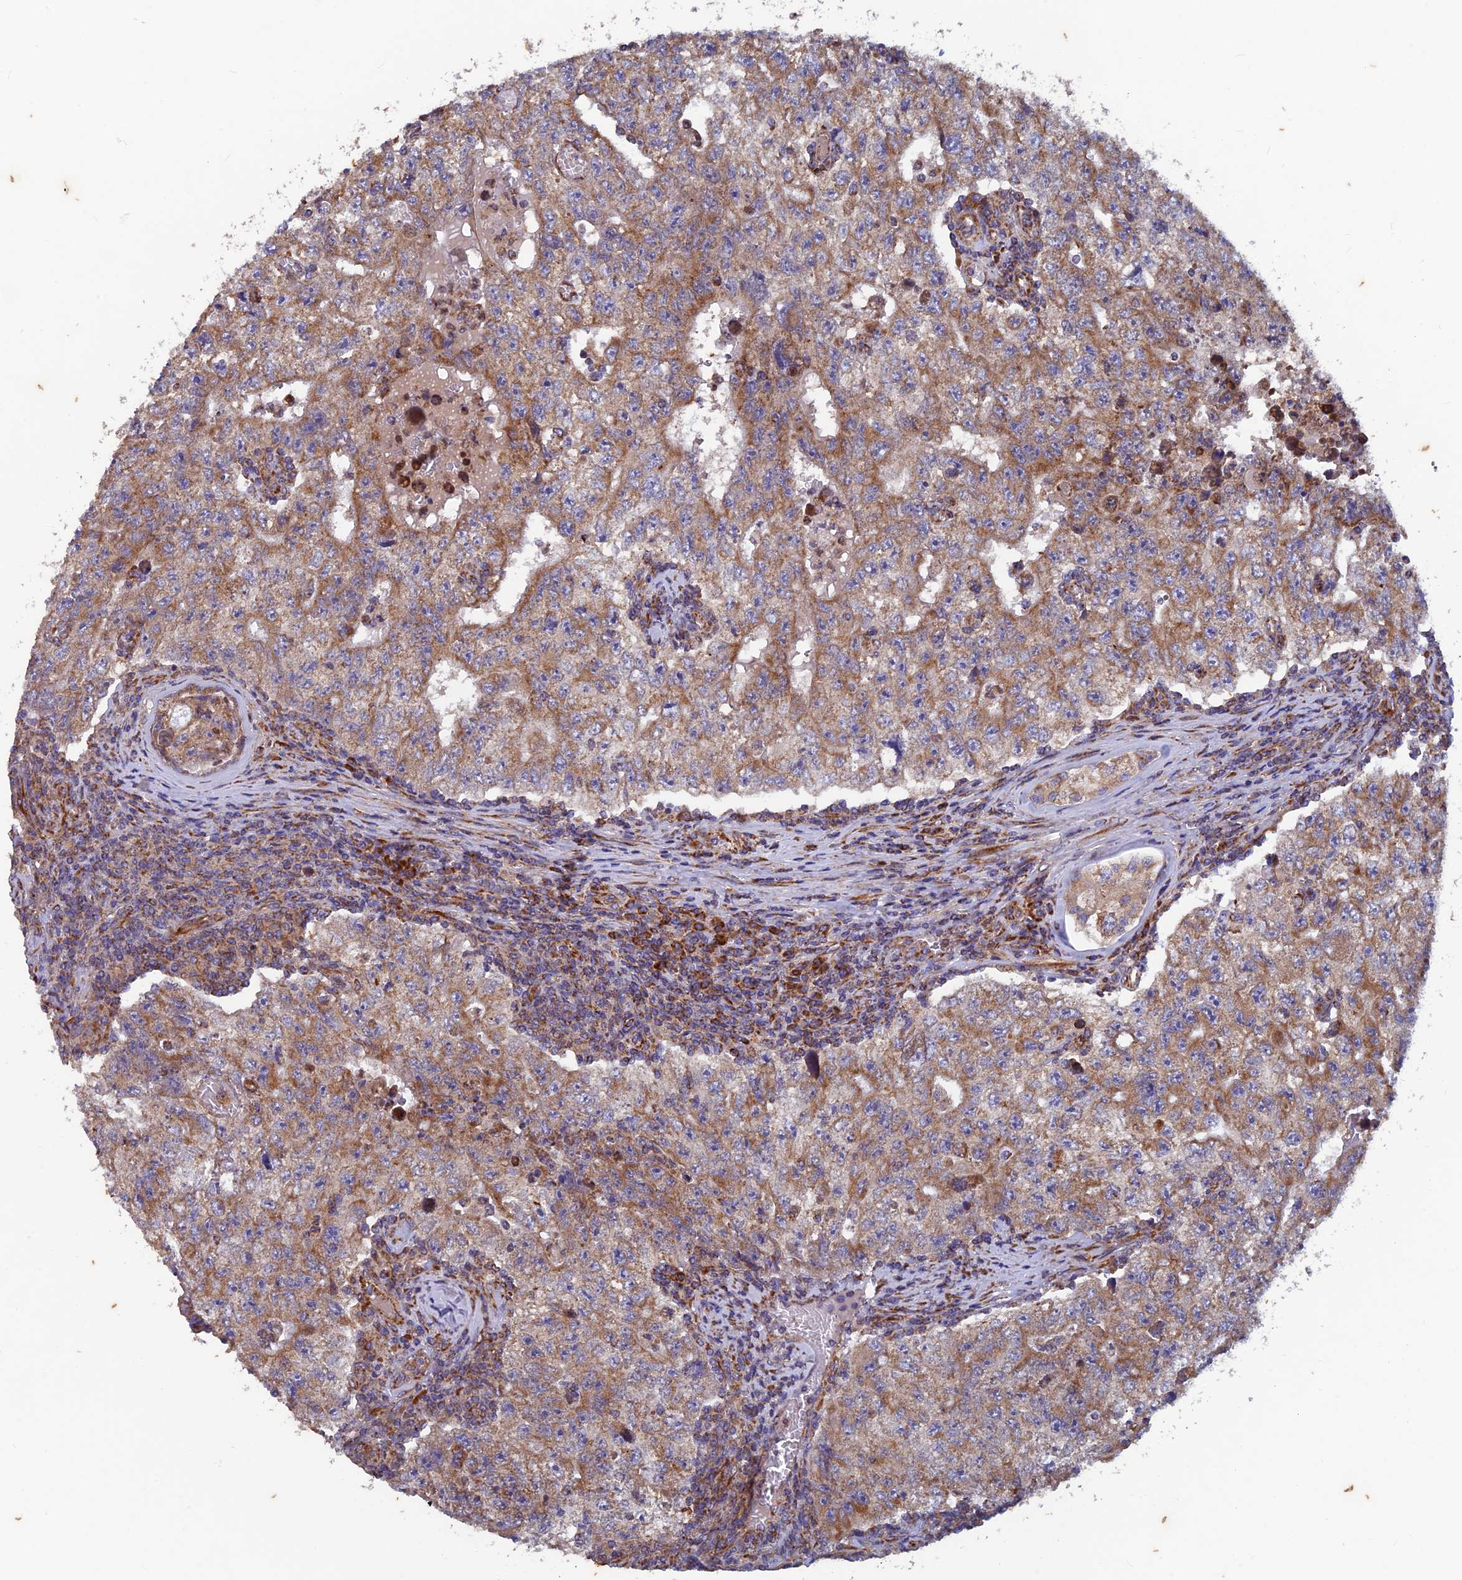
{"staining": {"intensity": "moderate", "quantity": ">75%", "location": "cytoplasmic/membranous"}, "tissue": "testis cancer", "cell_type": "Tumor cells", "image_type": "cancer", "snomed": [{"axis": "morphology", "description": "Carcinoma, Embryonal, NOS"}, {"axis": "topography", "description": "Testis"}], "caption": "Testis embryonal carcinoma stained with a brown dye shows moderate cytoplasmic/membranous positive expression in about >75% of tumor cells.", "gene": "AP4S1", "patient": {"sex": "male", "age": 17}}